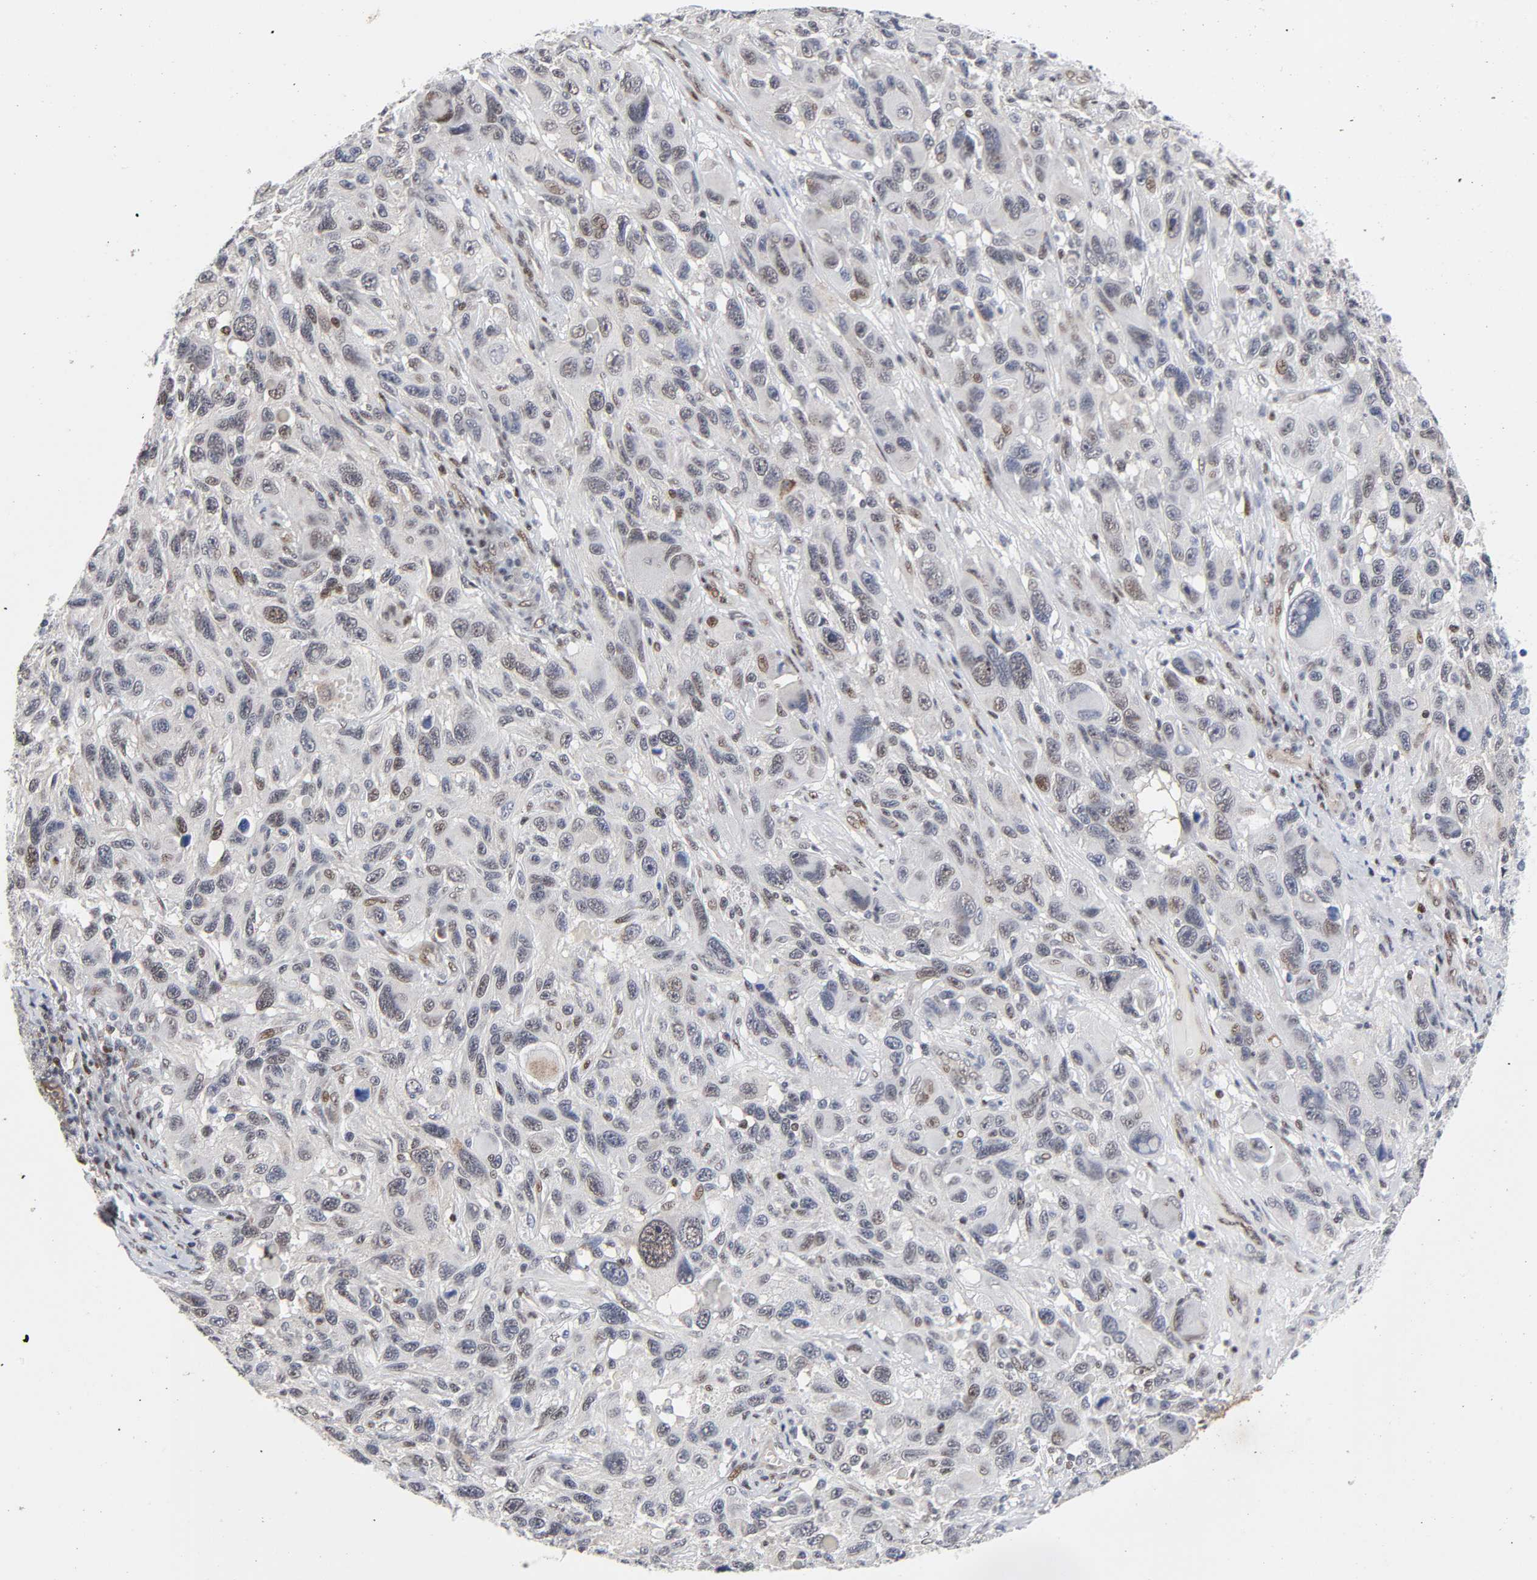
{"staining": {"intensity": "weak", "quantity": "<25%", "location": "nuclear"}, "tissue": "melanoma", "cell_type": "Tumor cells", "image_type": "cancer", "snomed": [{"axis": "morphology", "description": "Malignant melanoma, NOS"}, {"axis": "topography", "description": "Skin"}], "caption": "Protein analysis of melanoma demonstrates no significant expression in tumor cells.", "gene": "STK38", "patient": {"sex": "male", "age": 53}}